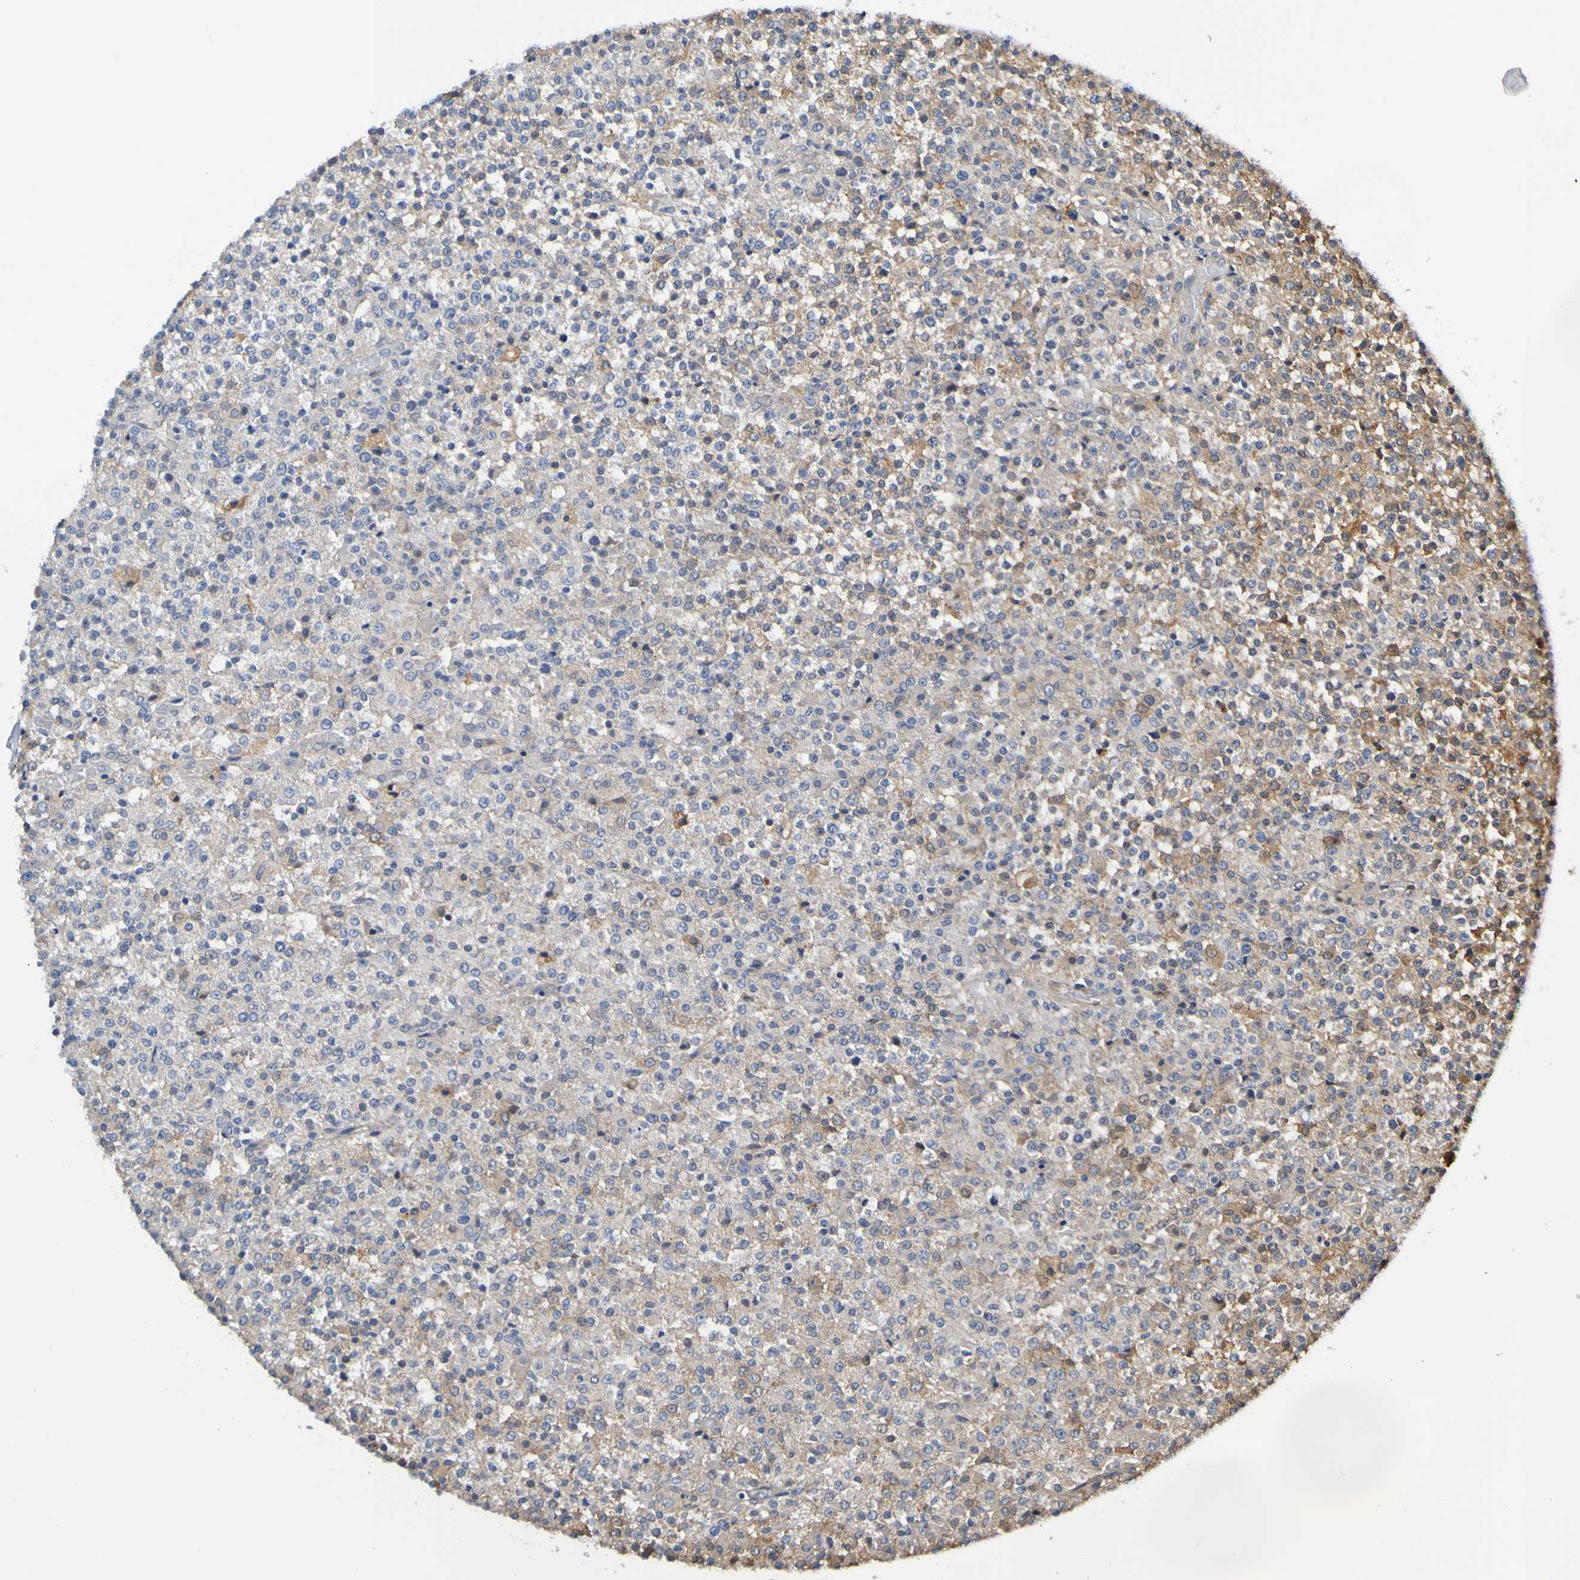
{"staining": {"intensity": "weak", "quantity": ">75%", "location": "cytoplasmic/membranous"}, "tissue": "testis cancer", "cell_type": "Tumor cells", "image_type": "cancer", "snomed": [{"axis": "morphology", "description": "Seminoma, NOS"}, {"axis": "topography", "description": "Testis"}], "caption": "Immunohistochemical staining of human seminoma (testis) shows low levels of weak cytoplasmic/membranous positivity in about >75% of tumor cells.", "gene": "METAP2", "patient": {"sex": "male", "age": 59}}